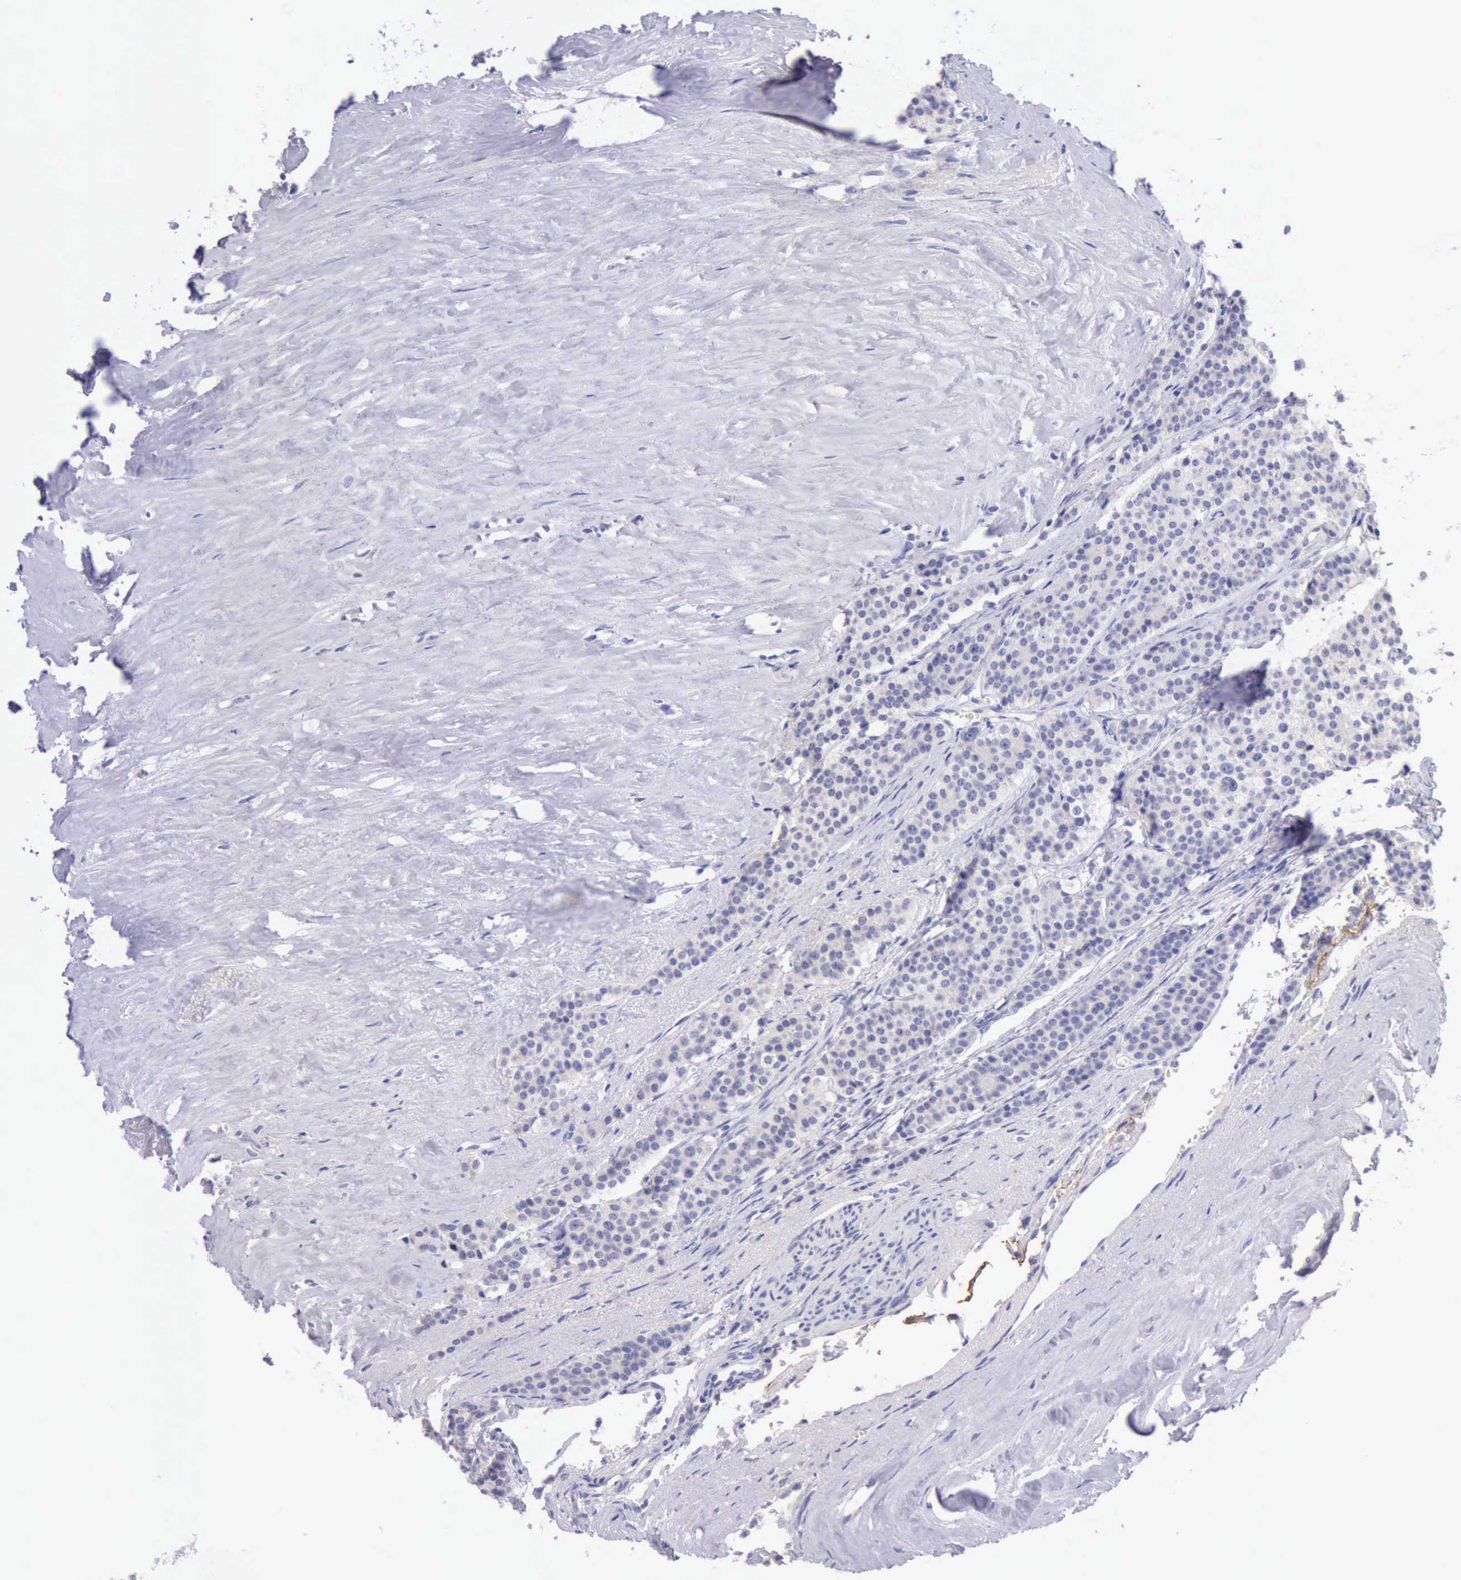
{"staining": {"intensity": "negative", "quantity": "none", "location": "none"}, "tissue": "carcinoid", "cell_type": "Tumor cells", "image_type": "cancer", "snomed": [{"axis": "morphology", "description": "Carcinoid, malignant, NOS"}, {"axis": "topography", "description": "Small intestine"}], "caption": "Carcinoid was stained to show a protein in brown. There is no significant expression in tumor cells.", "gene": "LRFN5", "patient": {"sex": "male", "age": 63}}